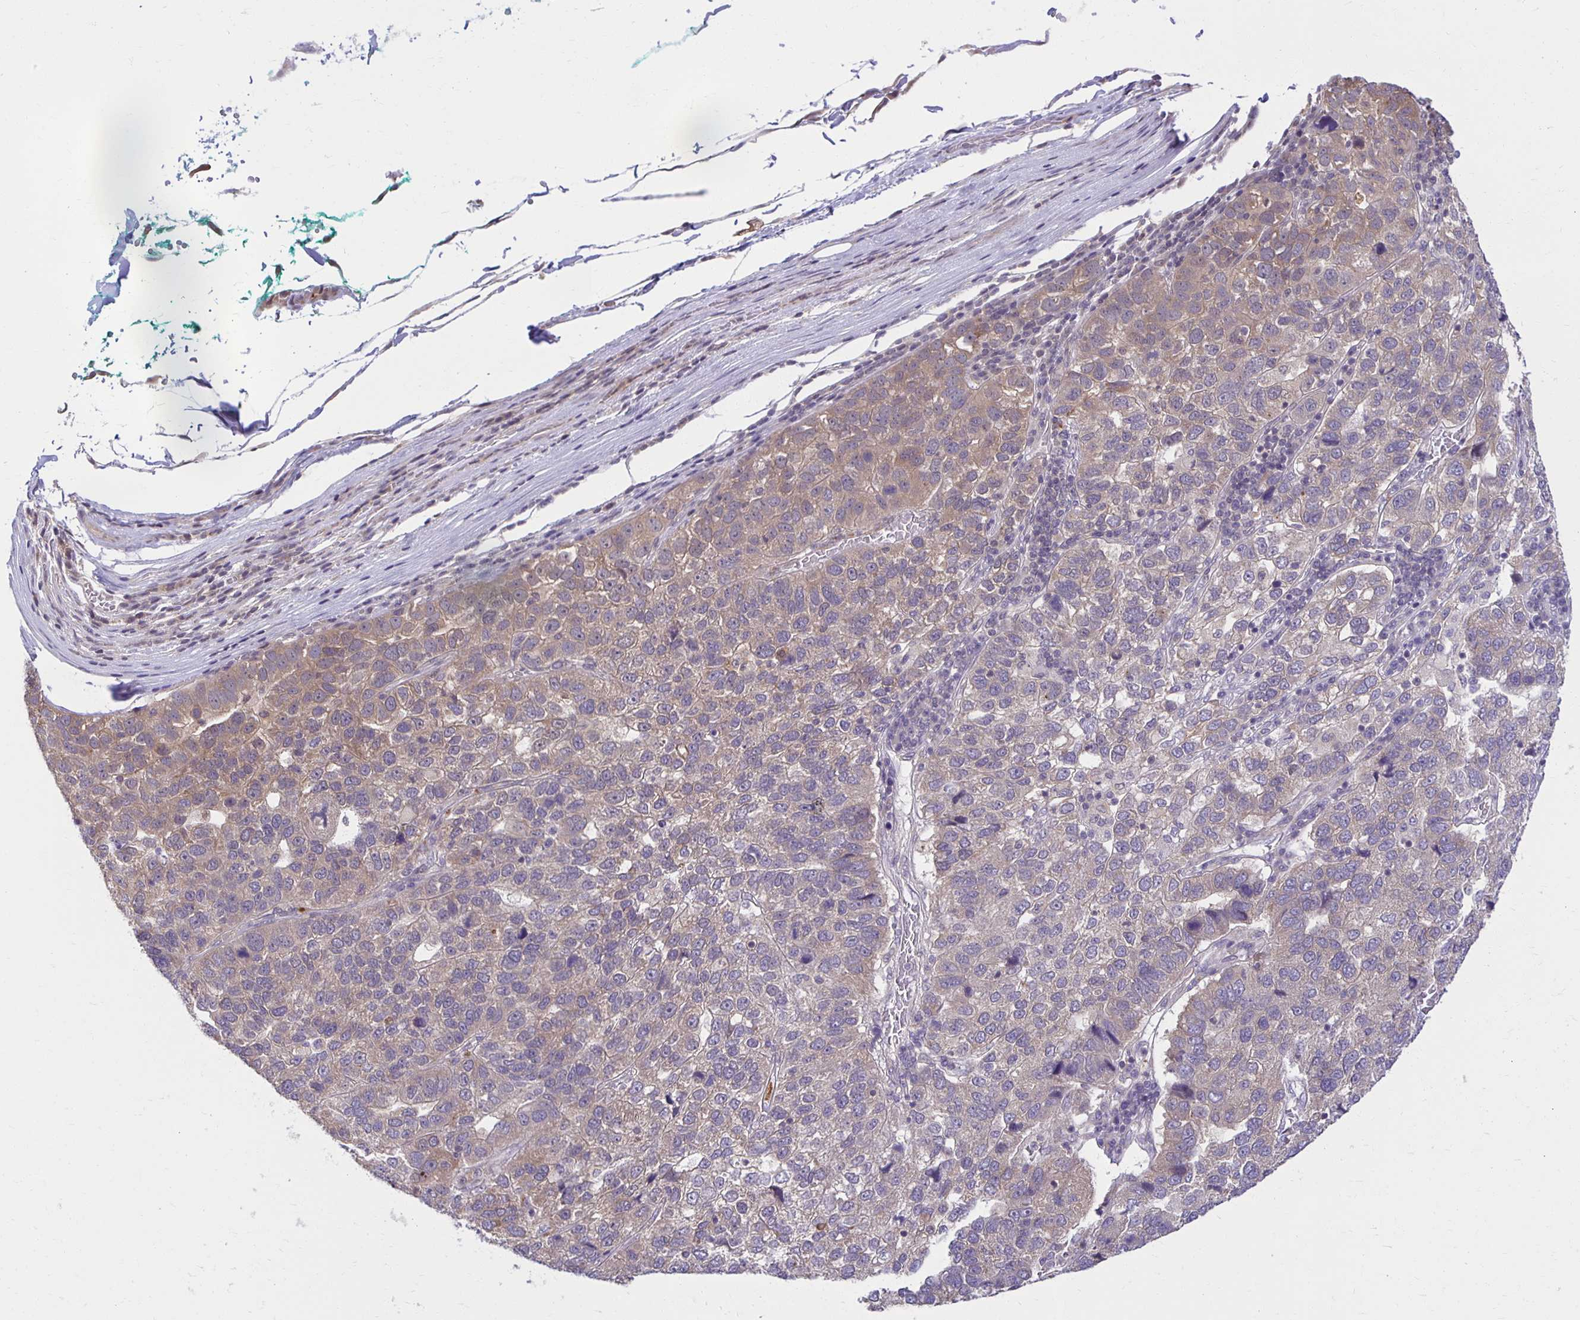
{"staining": {"intensity": "weak", "quantity": "<25%", "location": "cytoplasmic/membranous"}, "tissue": "pancreatic cancer", "cell_type": "Tumor cells", "image_type": "cancer", "snomed": [{"axis": "morphology", "description": "Adenocarcinoma, NOS"}, {"axis": "topography", "description": "Pancreas"}], "caption": "Photomicrograph shows no significant protein staining in tumor cells of pancreatic cancer.", "gene": "MIEN1", "patient": {"sex": "female", "age": 61}}